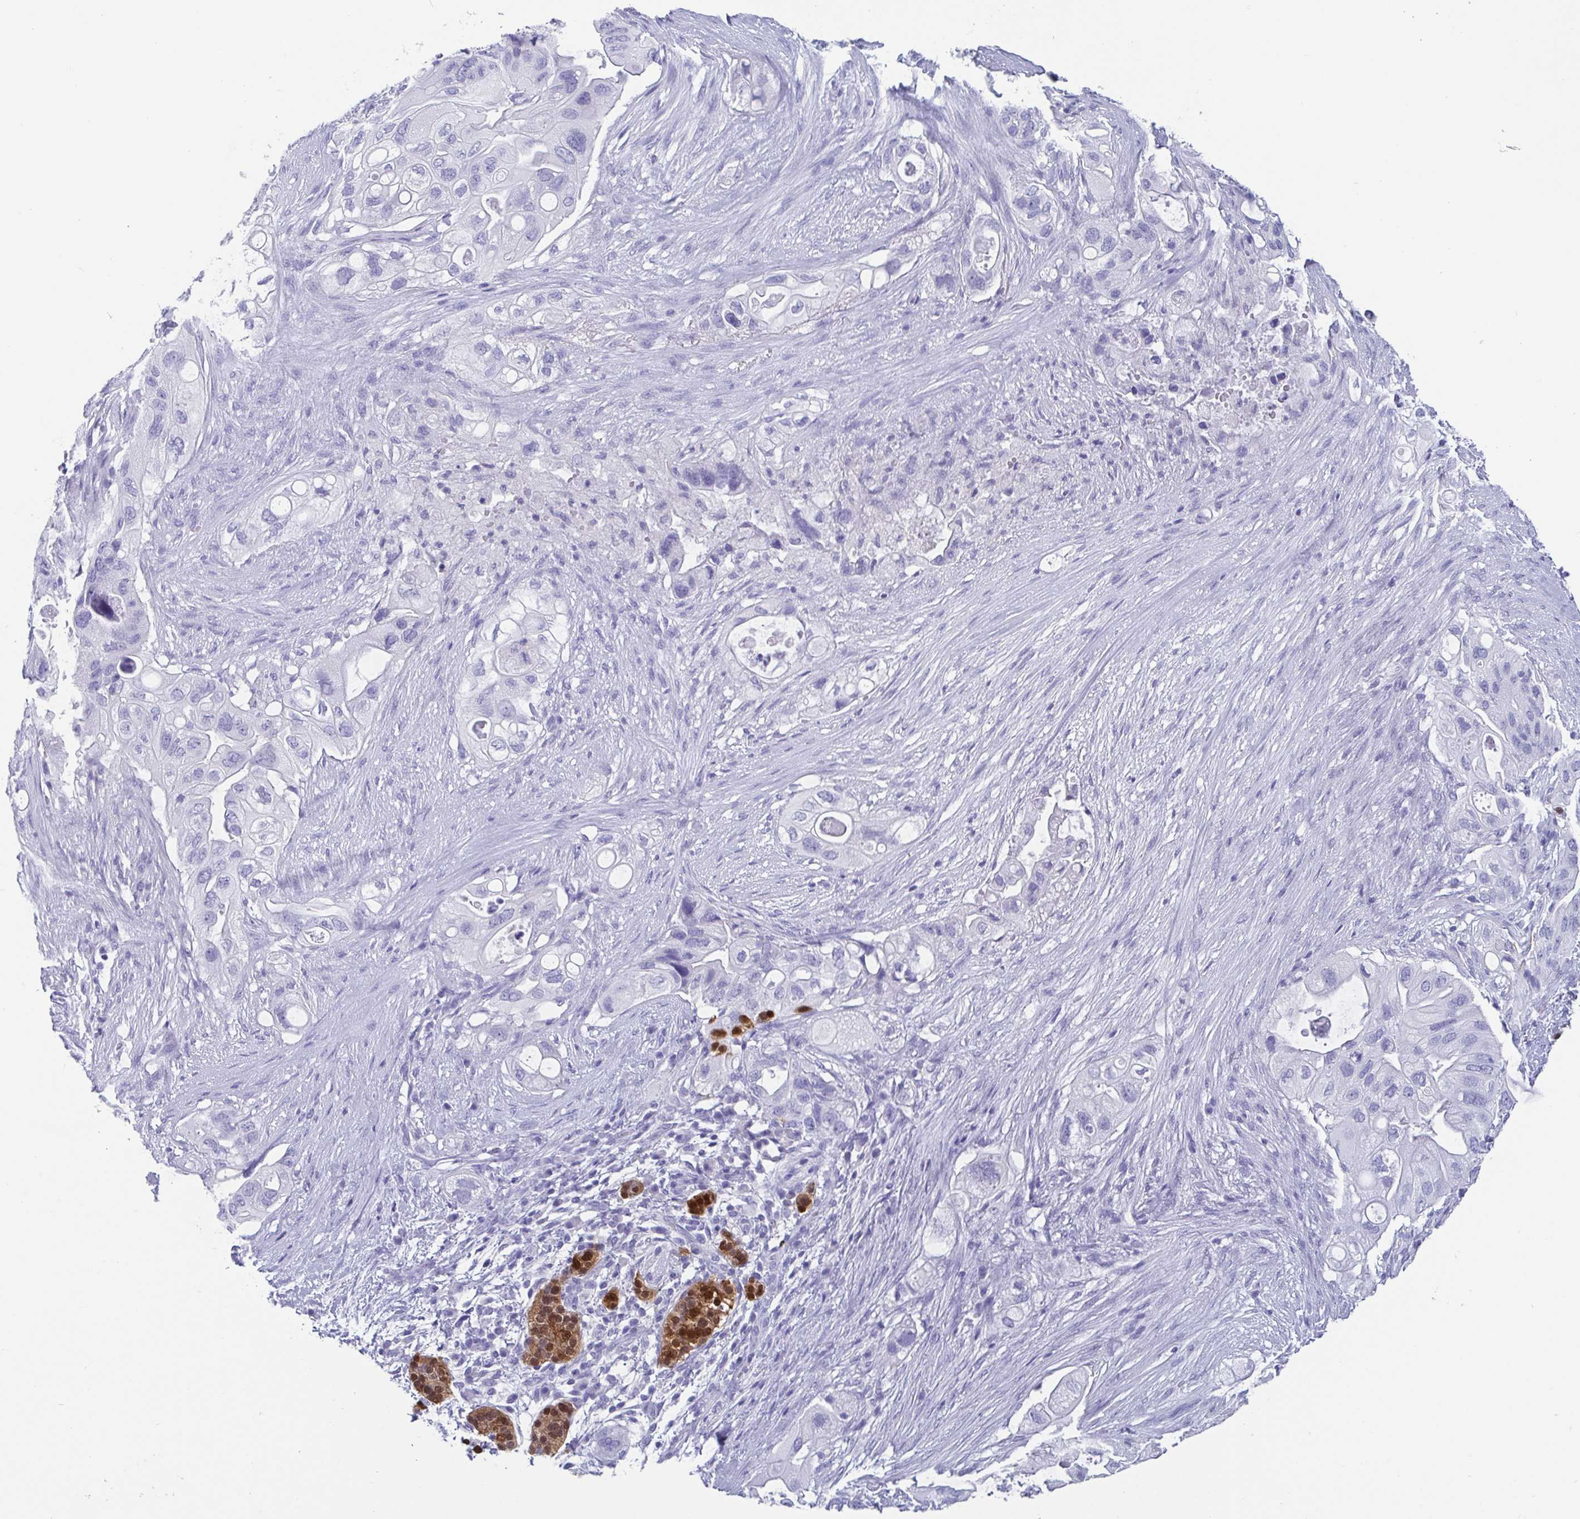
{"staining": {"intensity": "negative", "quantity": "none", "location": "none"}, "tissue": "pancreatic cancer", "cell_type": "Tumor cells", "image_type": "cancer", "snomed": [{"axis": "morphology", "description": "Adenocarcinoma, NOS"}, {"axis": "topography", "description": "Pancreas"}], "caption": "IHC of pancreatic cancer (adenocarcinoma) exhibits no expression in tumor cells.", "gene": "SCGN", "patient": {"sex": "female", "age": 72}}